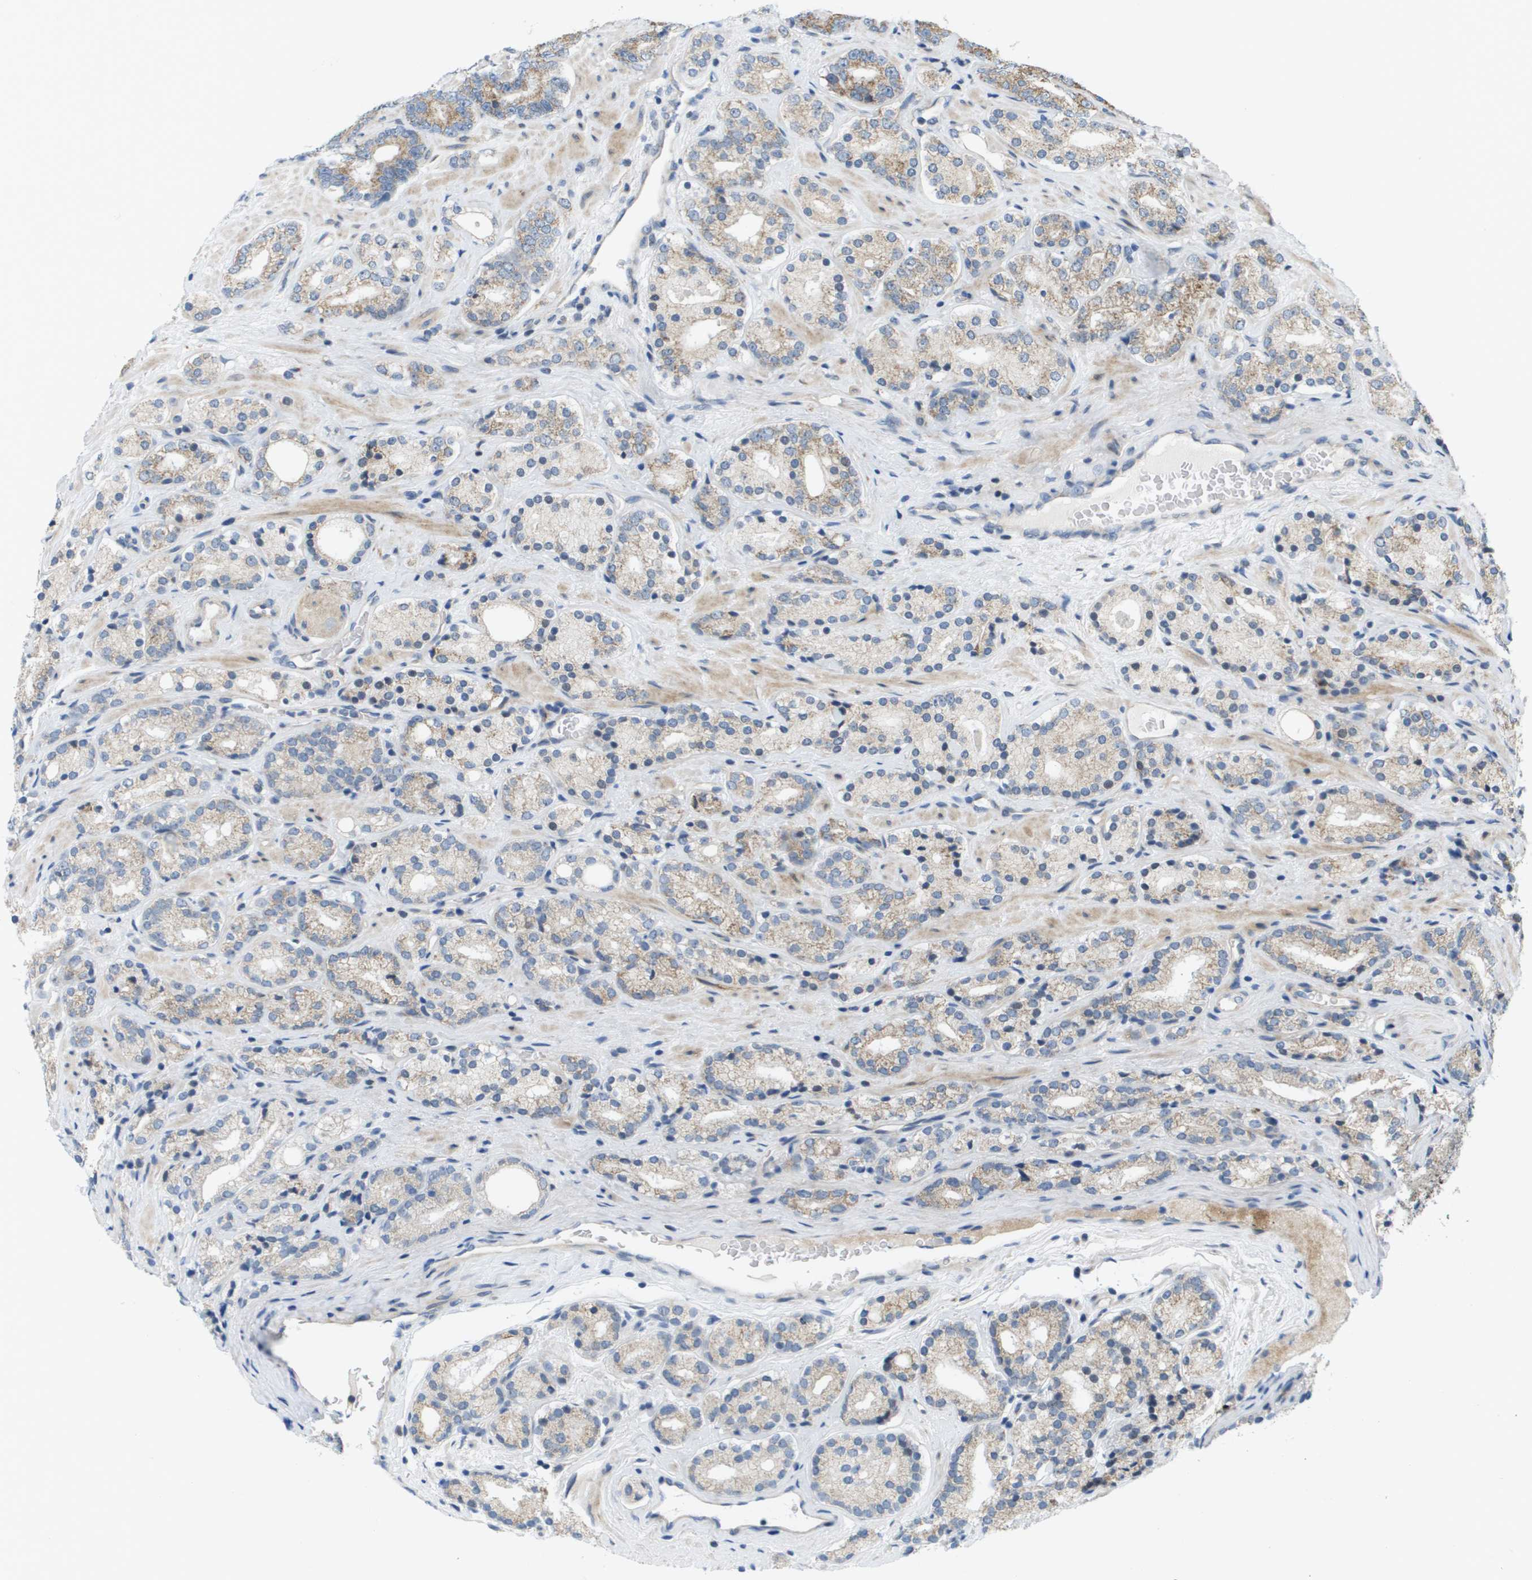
{"staining": {"intensity": "weak", "quantity": "<25%", "location": "cytoplasmic/membranous"}, "tissue": "prostate cancer", "cell_type": "Tumor cells", "image_type": "cancer", "snomed": [{"axis": "morphology", "description": "Adenocarcinoma, High grade"}, {"axis": "topography", "description": "Prostate"}], "caption": "There is no significant expression in tumor cells of adenocarcinoma (high-grade) (prostate).", "gene": "KRT23", "patient": {"sex": "male", "age": 71}}